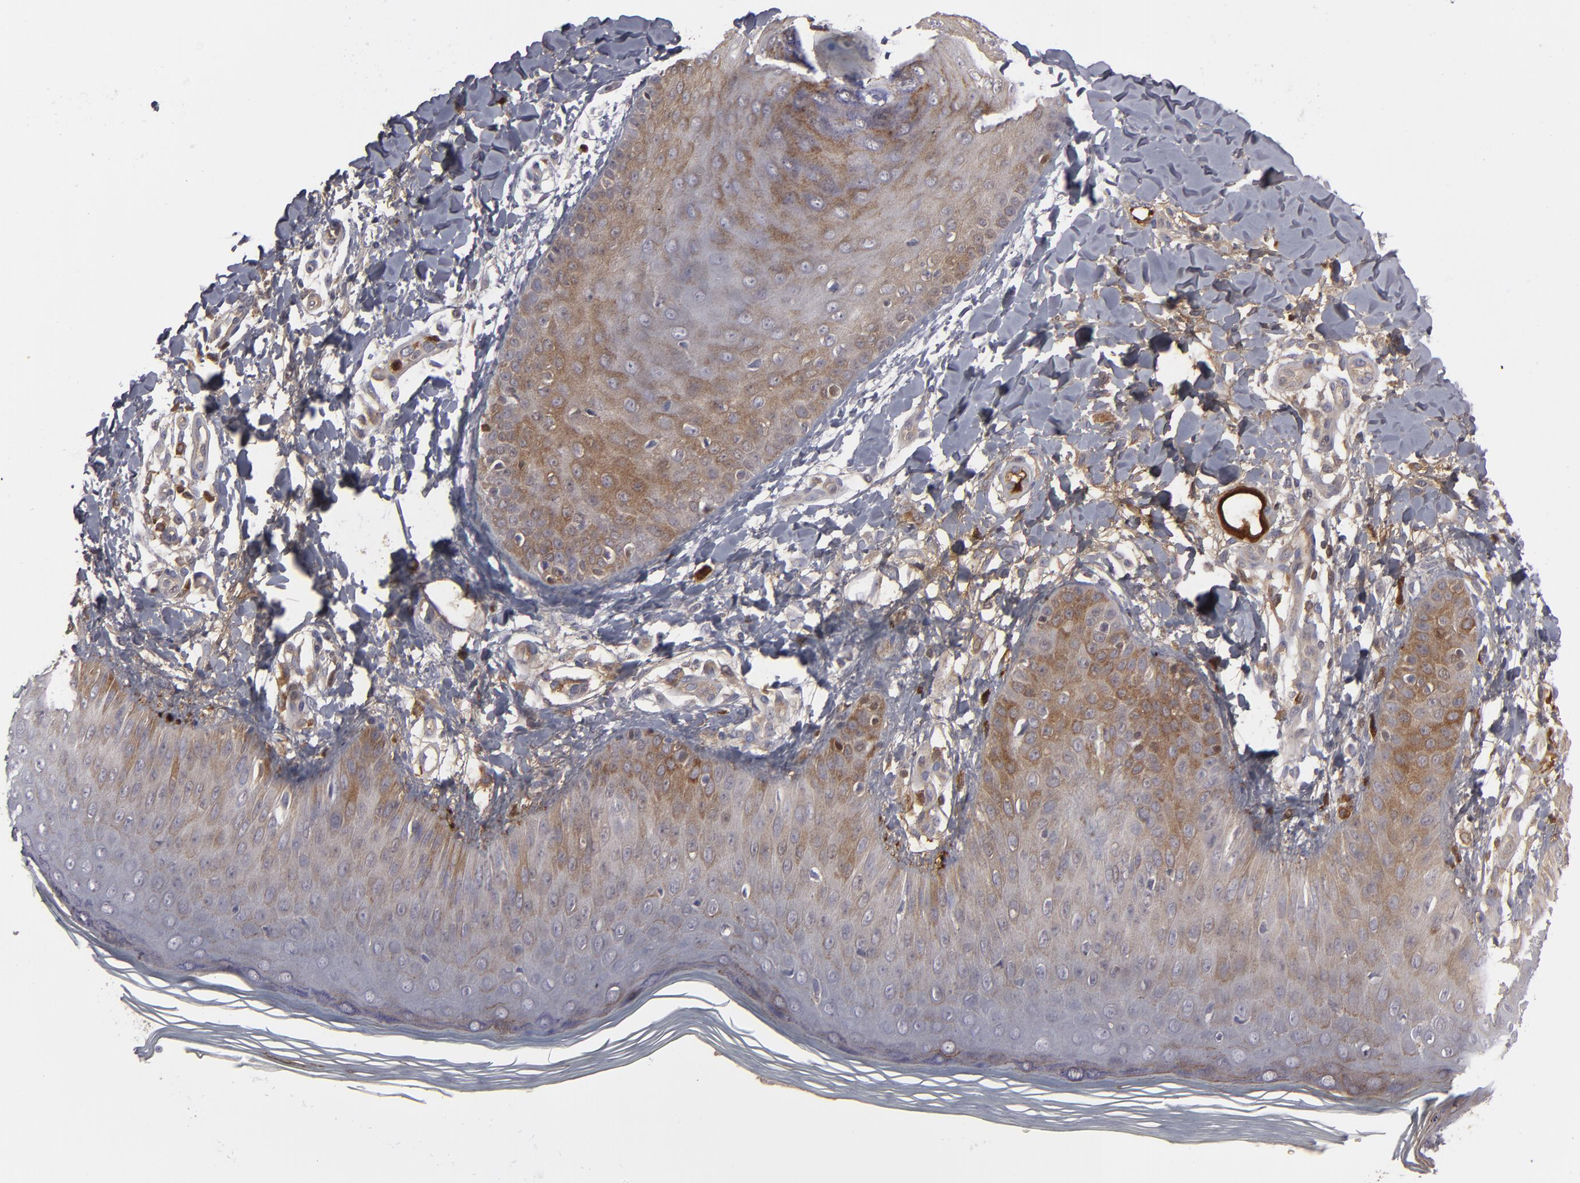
{"staining": {"intensity": "moderate", "quantity": "25%-75%", "location": "cytoplasmic/membranous"}, "tissue": "skin", "cell_type": "Epidermal cells", "image_type": "normal", "snomed": [{"axis": "morphology", "description": "Normal tissue, NOS"}, {"axis": "morphology", "description": "Inflammation, NOS"}, {"axis": "topography", "description": "Soft tissue"}, {"axis": "topography", "description": "Anal"}], "caption": "Immunohistochemical staining of benign human skin demonstrates 25%-75% levels of moderate cytoplasmic/membranous protein positivity in about 25%-75% of epidermal cells. (DAB (3,3'-diaminobenzidine) IHC with brightfield microscopy, high magnification).", "gene": "LRG1", "patient": {"sex": "female", "age": 15}}